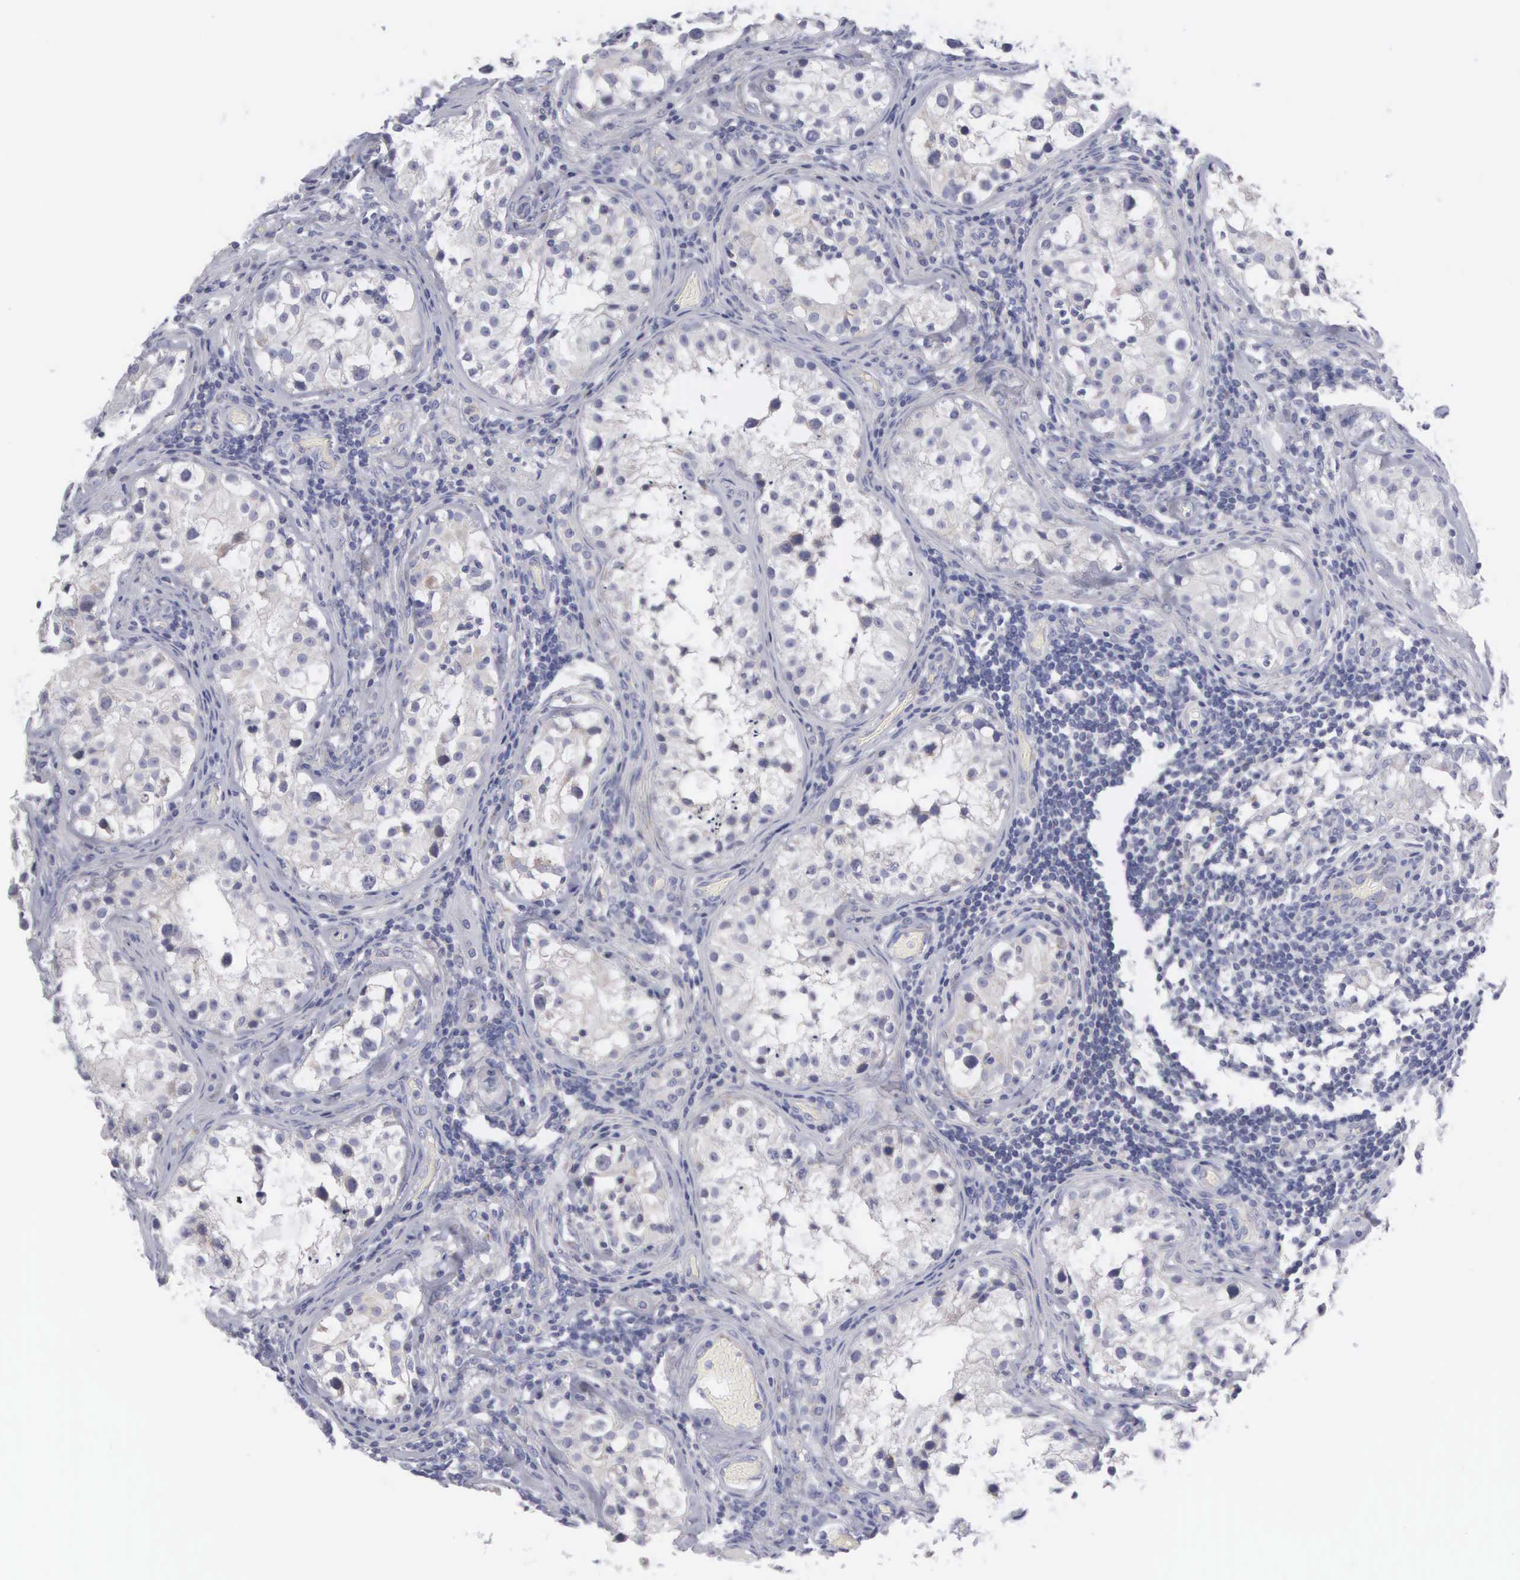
{"staining": {"intensity": "negative", "quantity": "none", "location": "none"}, "tissue": "testis", "cell_type": "Cells in seminiferous ducts", "image_type": "normal", "snomed": [{"axis": "morphology", "description": "Normal tissue, NOS"}, {"axis": "topography", "description": "Testis"}], "caption": "Cells in seminiferous ducts are negative for protein expression in benign human testis. (Stains: DAB (3,3'-diaminobenzidine) immunohistochemistry with hematoxylin counter stain, Microscopy: brightfield microscopy at high magnification).", "gene": "APOOL", "patient": {"sex": "male", "age": 24}}